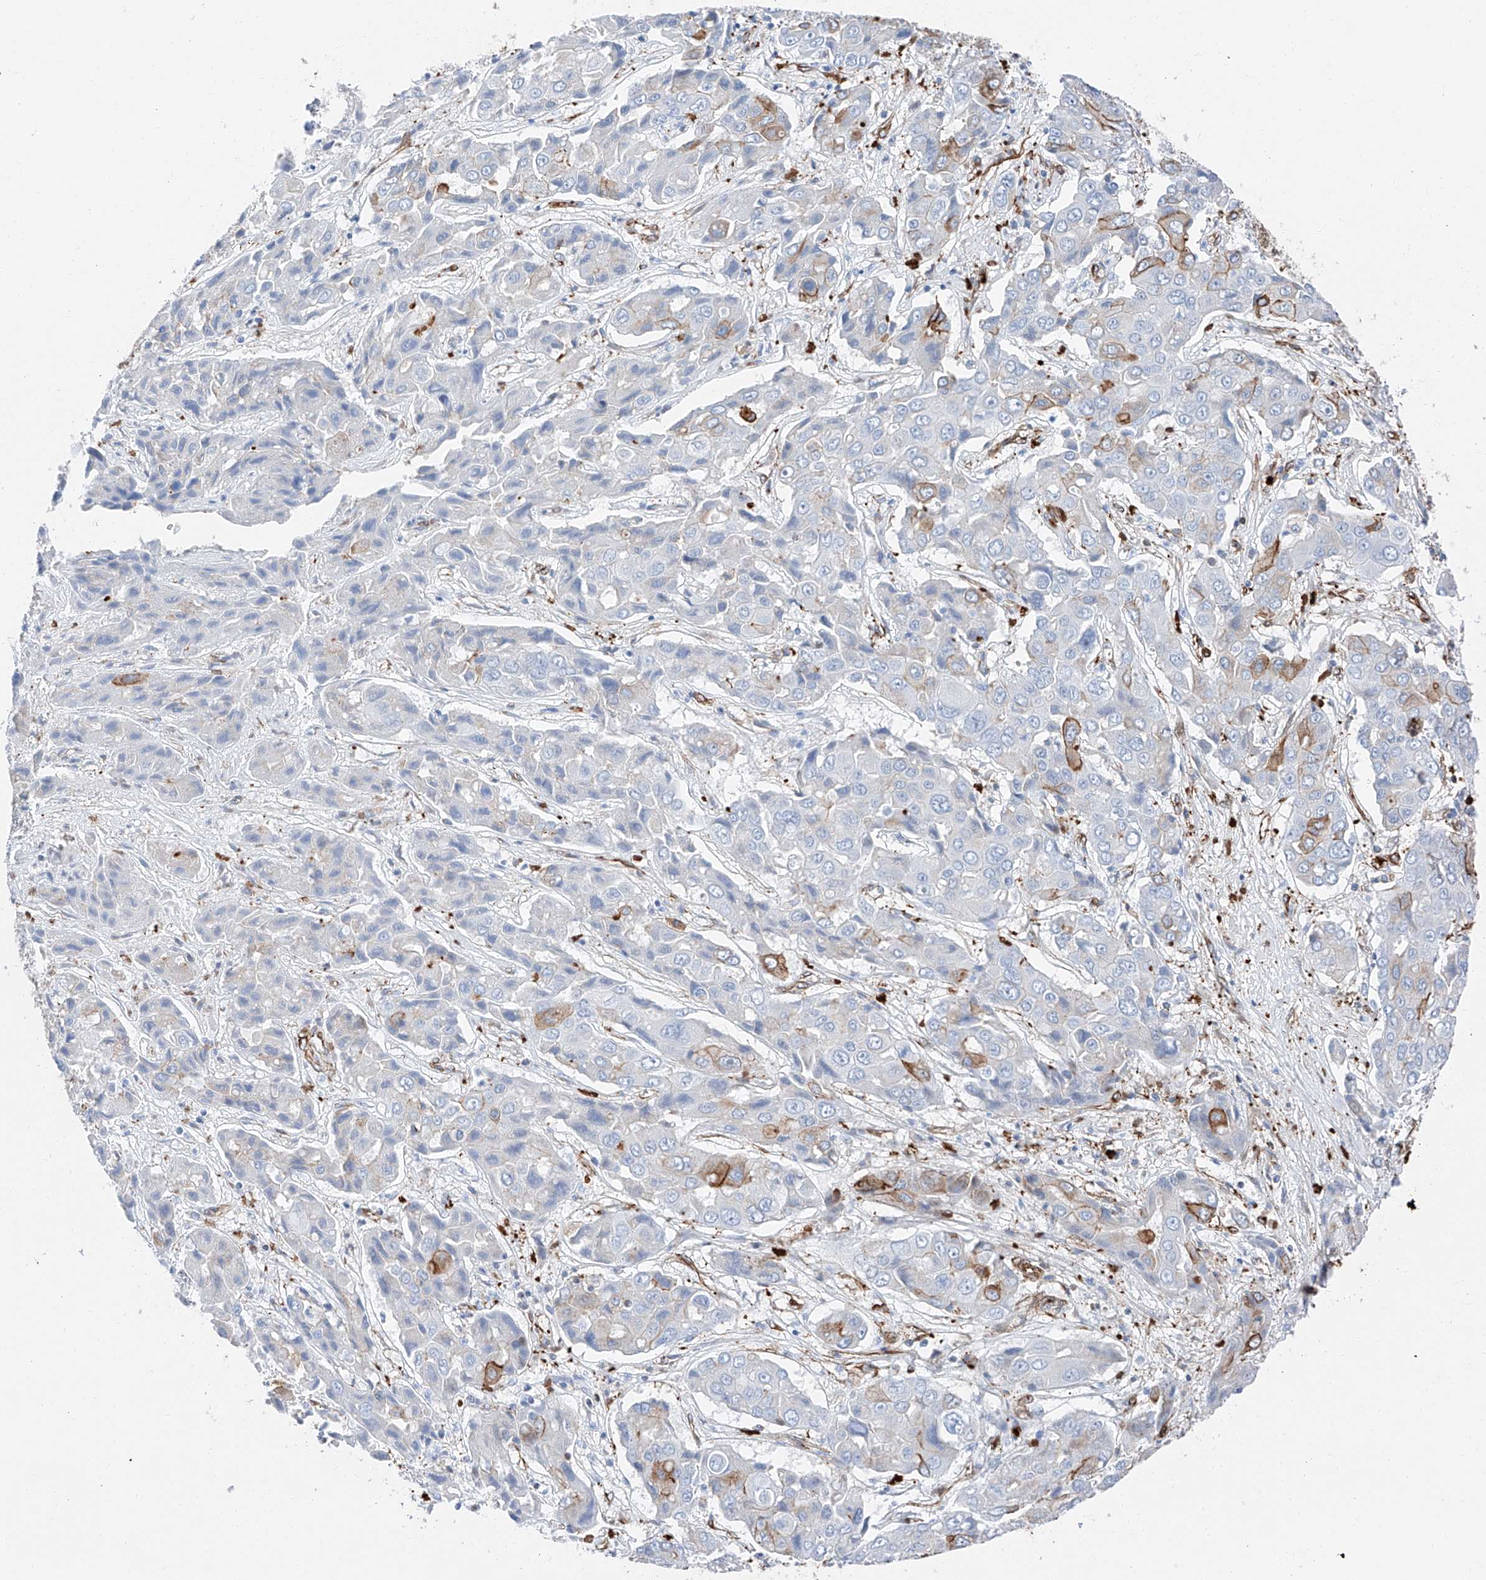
{"staining": {"intensity": "moderate", "quantity": "25%-75%", "location": "cytoplasmic/membranous"}, "tissue": "liver cancer", "cell_type": "Tumor cells", "image_type": "cancer", "snomed": [{"axis": "morphology", "description": "Cholangiocarcinoma"}, {"axis": "topography", "description": "Liver"}], "caption": "There is medium levels of moderate cytoplasmic/membranous positivity in tumor cells of liver cholangiocarcinoma, as demonstrated by immunohistochemical staining (brown color).", "gene": "ZNF804A", "patient": {"sex": "male", "age": 67}}